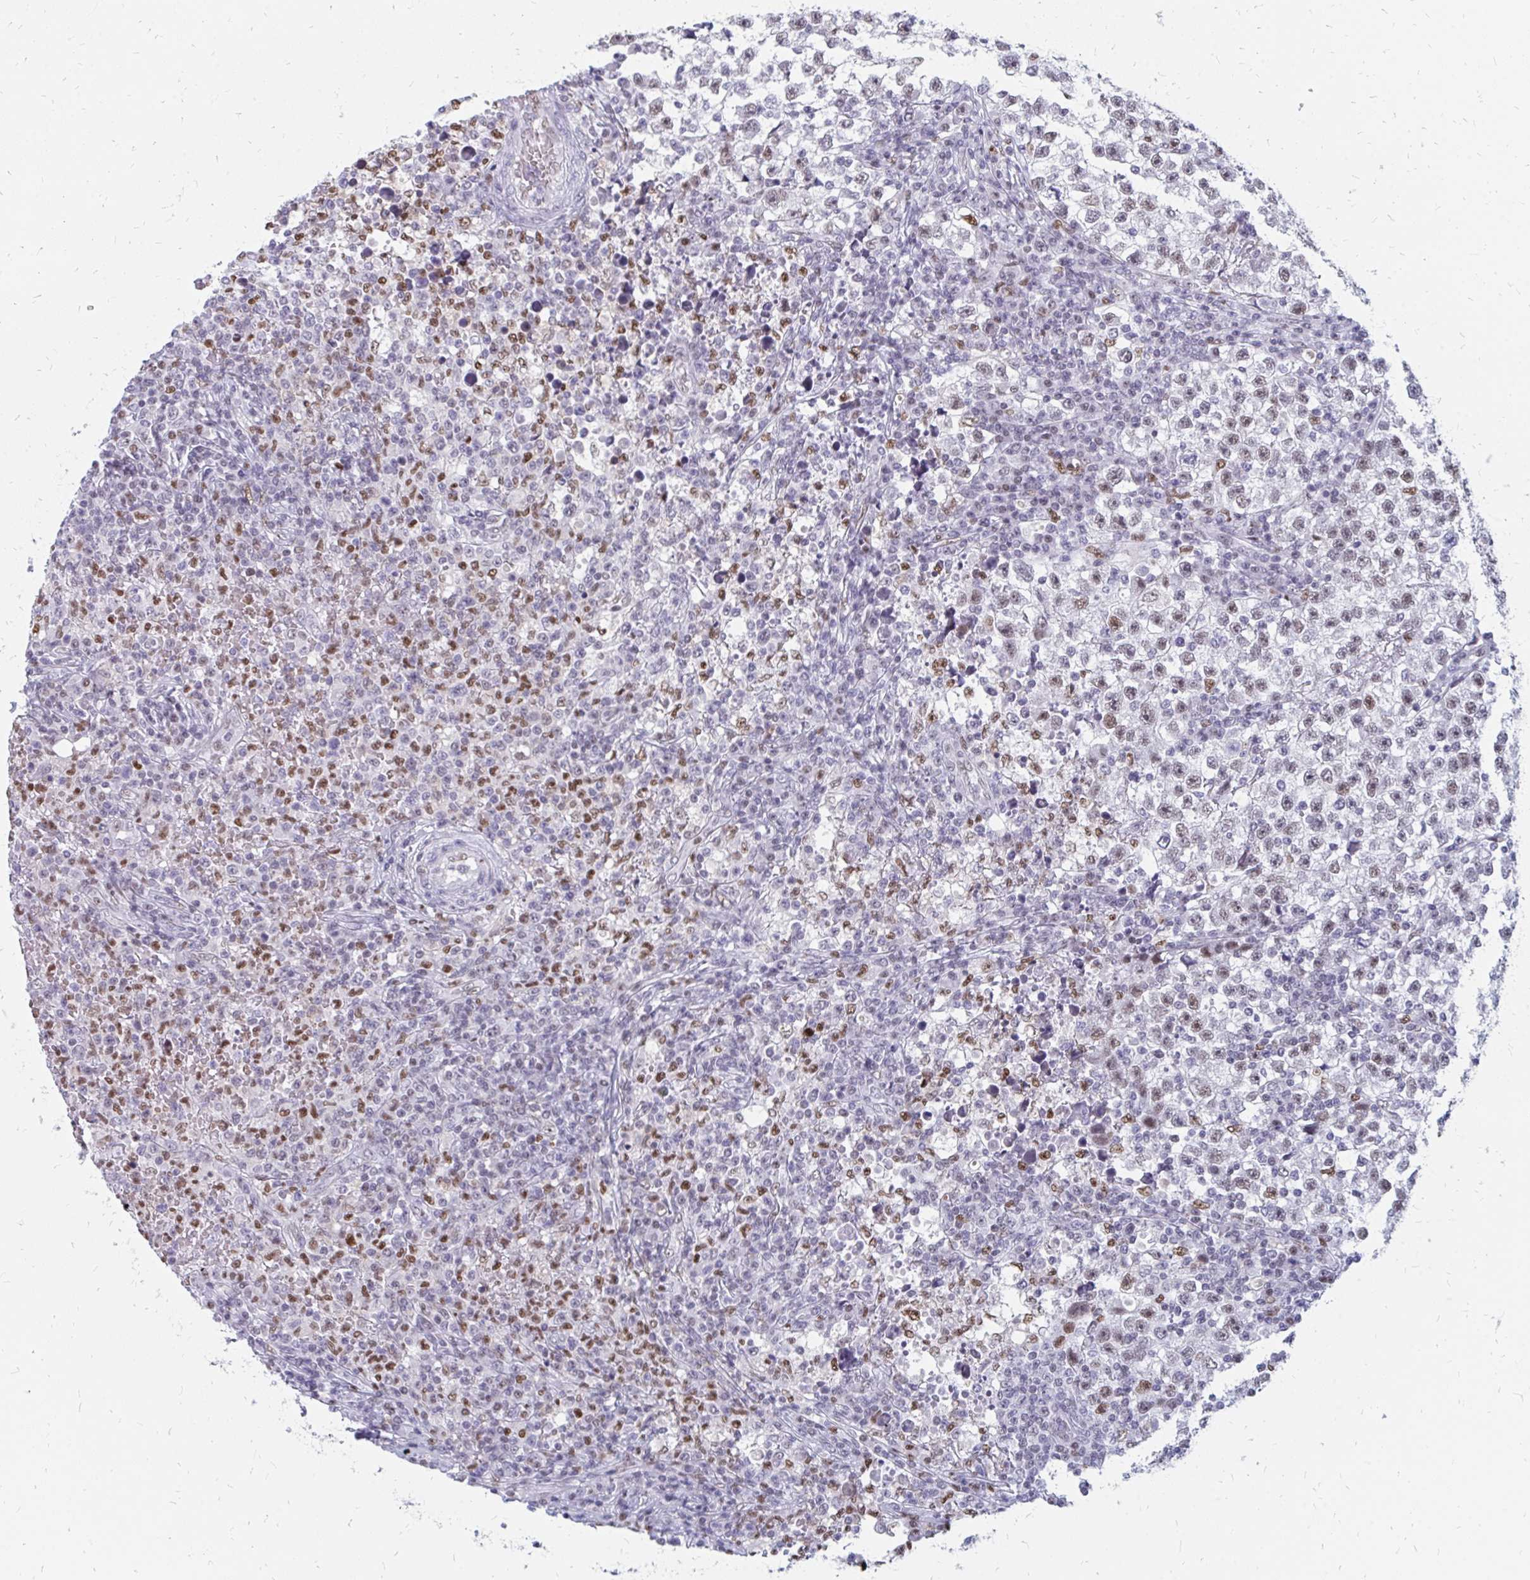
{"staining": {"intensity": "moderate", "quantity": "25%-75%", "location": "nuclear"}, "tissue": "testis cancer", "cell_type": "Tumor cells", "image_type": "cancer", "snomed": [{"axis": "morphology", "description": "Seminoma, NOS"}, {"axis": "topography", "description": "Testis"}], "caption": "High-magnification brightfield microscopy of testis cancer (seminoma) stained with DAB (3,3'-diaminobenzidine) (brown) and counterstained with hematoxylin (blue). tumor cells exhibit moderate nuclear expression is appreciated in approximately25%-75% of cells.", "gene": "PLK3", "patient": {"sex": "male", "age": 22}}